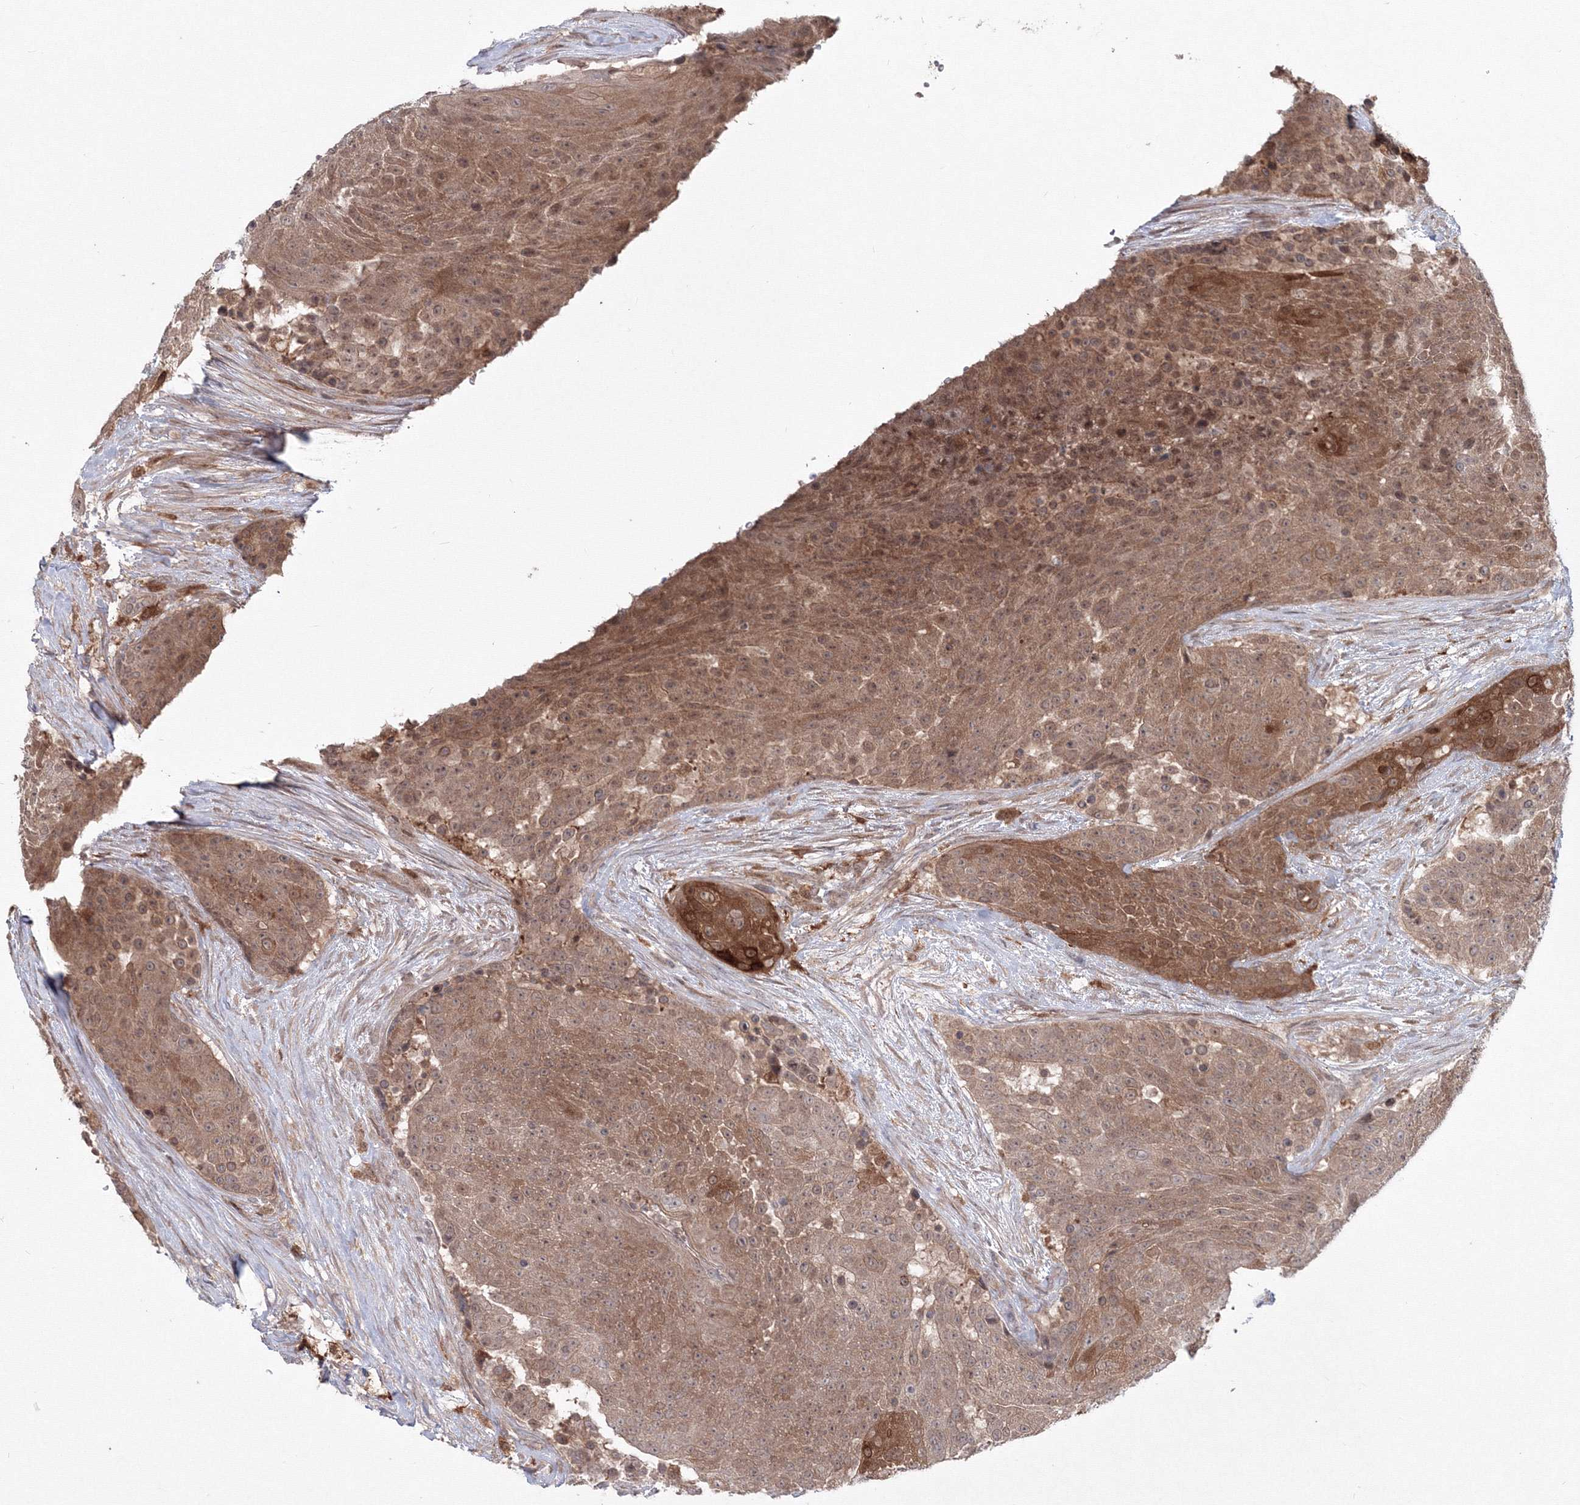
{"staining": {"intensity": "moderate", "quantity": ">75%", "location": "cytoplasmic/membranous"}, "tissue": "urothelial cancer", "cell_type": "Tumor cells", "image_type": "cancer", "snomed": [{"axis": "morphology", "description": "Urothelial carcinoma, High grade"}, {"axis": "topography", "description": "Urinary bladder"}], "caption": "High-grade urothelial carcinoma tissue reveals moderate cytoplasmic/membranous expression in about >75% of tumor cells", "gene": "MKRN2", "patient": {"sex": "female", "age": 63}}